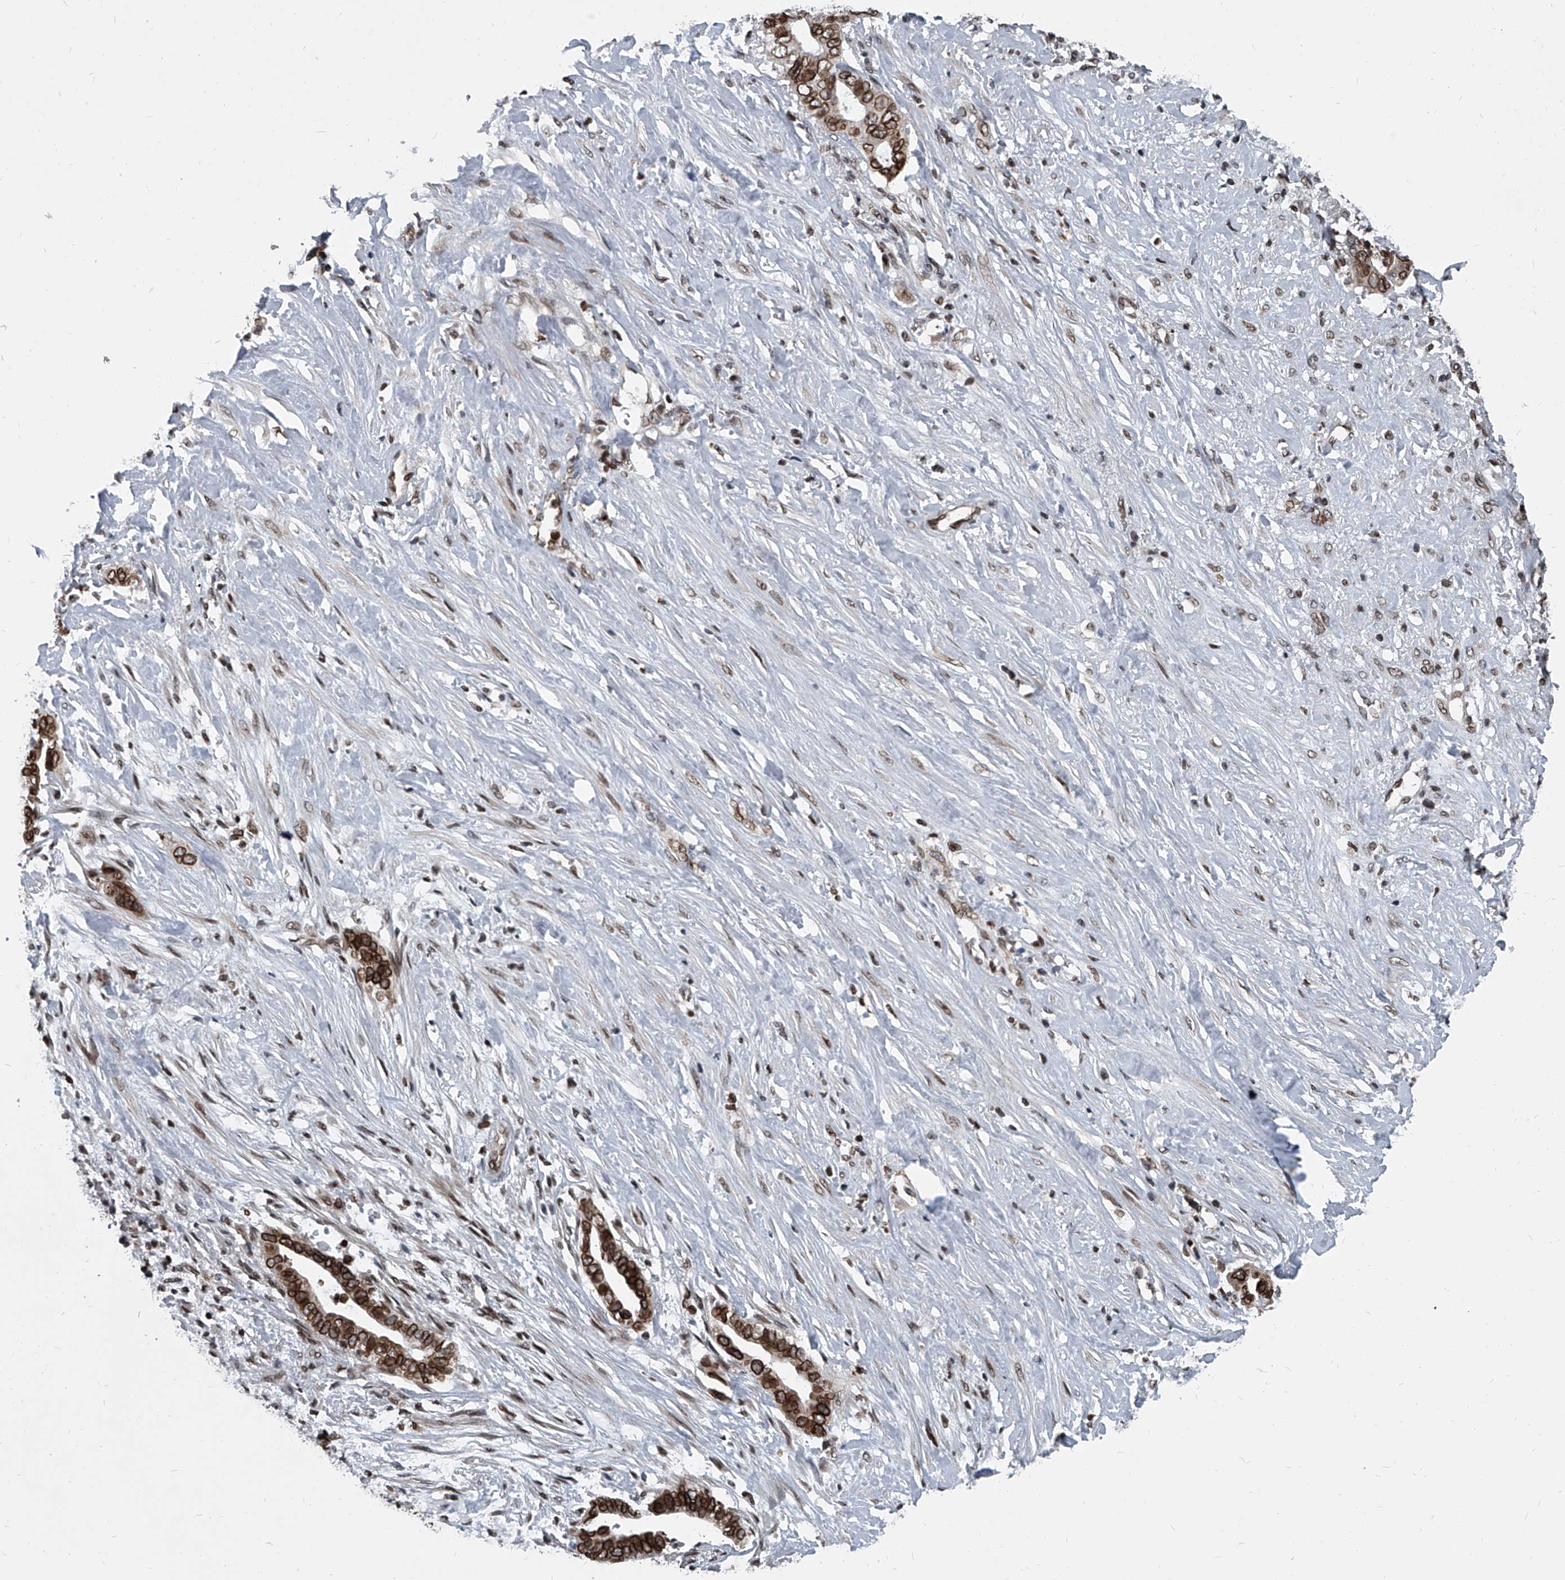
{"staining": {"intensity": "strong", "quantity": ">75%", "location": "cytoplasmic/membranous,nuclear"}, "tissue": "liver cancer", "cell_type": "Tumor cells", "image_type": "cancer", "snomed": [{"axis": "morphology", "description": "Cholangiocarcinoma"}, {"axis": "topography", "description": "Liver"}], "caption": "Protein staining of liver cancer (cholangiocarcinoma) tissue demonstrates strong cytoplasmic/membranous and nuclear staining in about >75% of tumor cells. The staining is performed using DAB brown chromogen to label protein expression. The nuclei are counter-stained blue using hematoxylin.", "gene": "PHF20", "patient": {"sex": "female", "age": 79}}